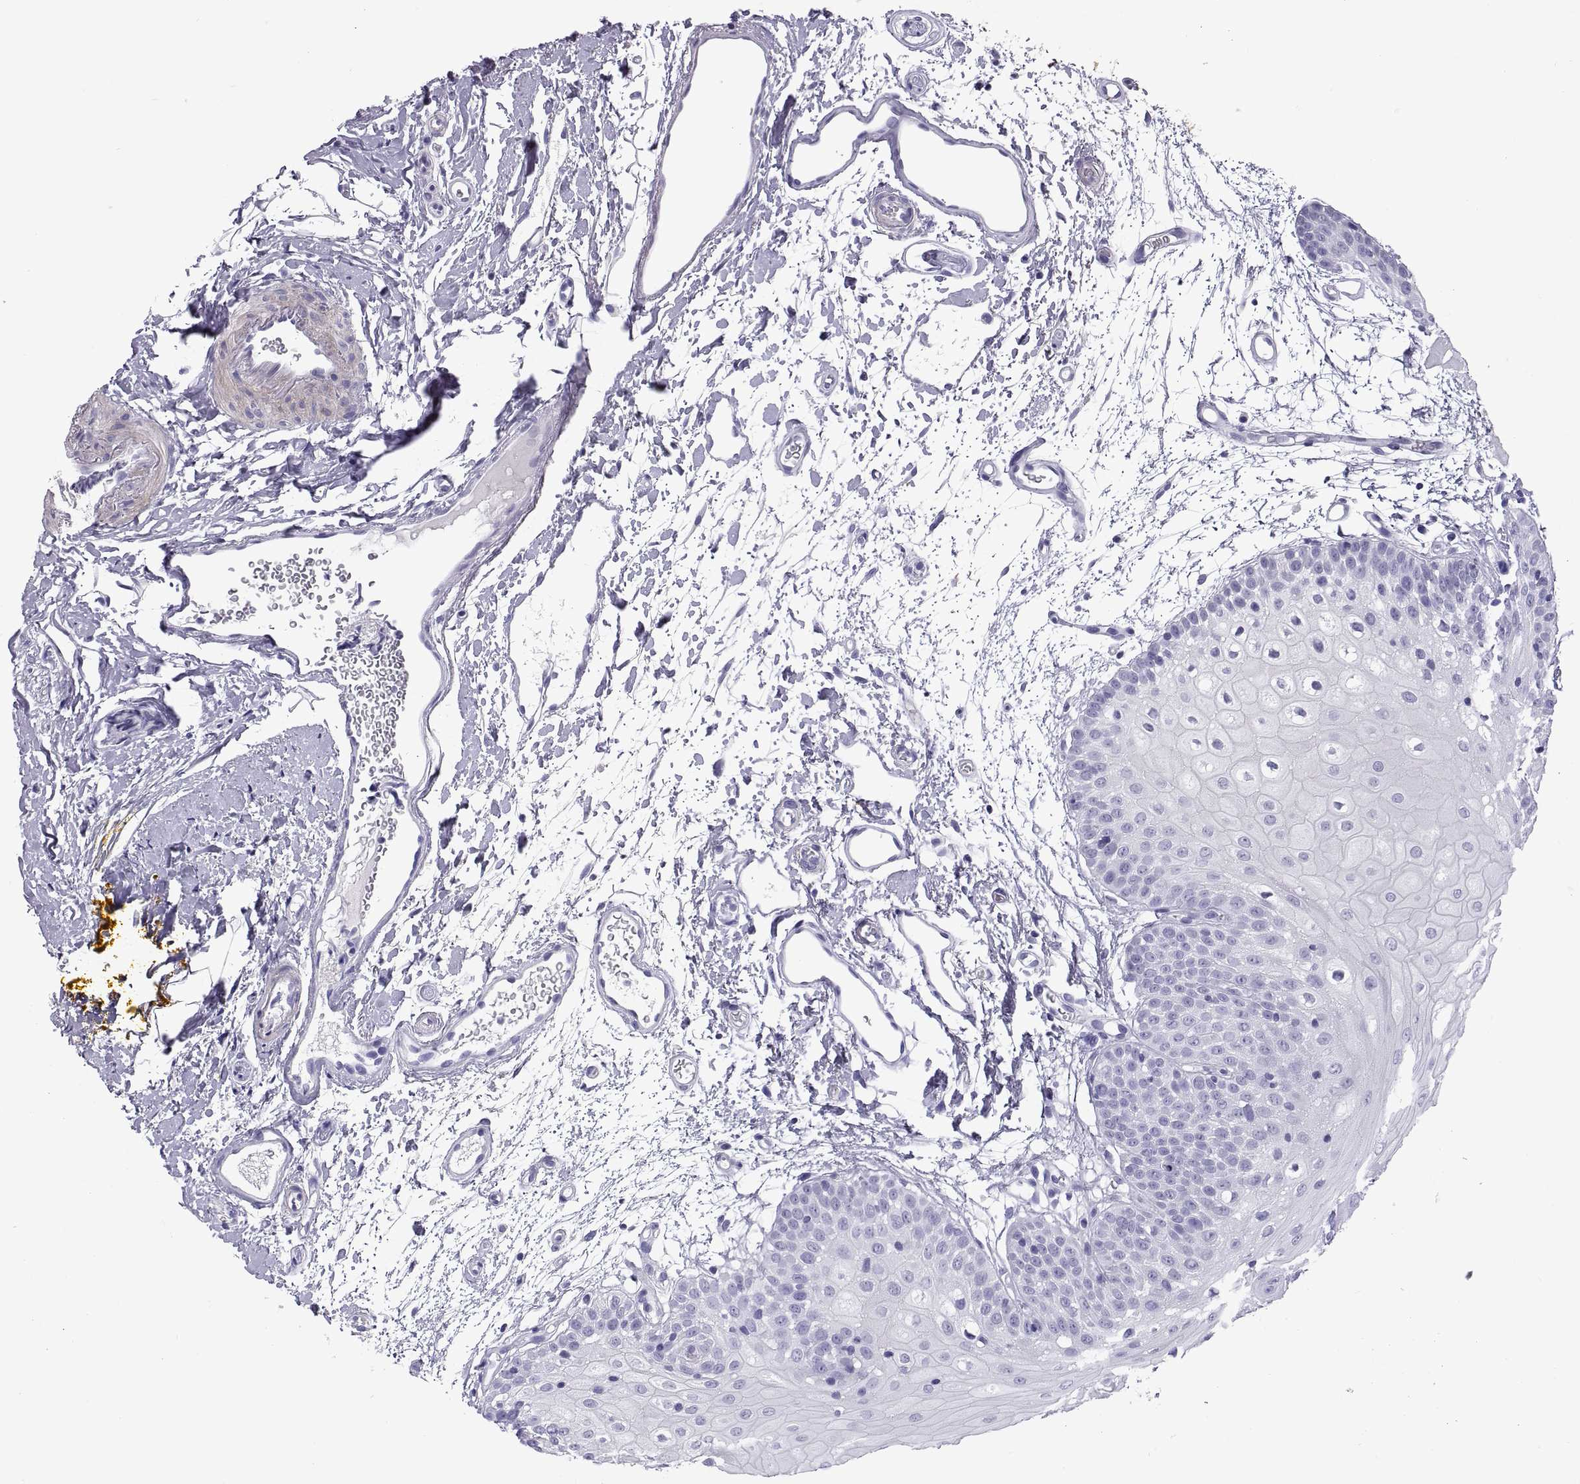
{"staining": {"intensity": "negative", "quantity": "none", "location": "none"}, "tissue": "oral mucosa", "cell_type": "Squamous epithelial cells", "image_type": "normal", "snomed": [{"axis": "morphology", "description": "Normal tissue, NOS"}, {"axis": "morphology", "description": "Squamous cell carcinoma, NOS"}, {"axis": "topography", "description": "Oral tissue"}, {"axis": "topography", "description": "Head-Neck"}], "caption": "Squamous epithelial cells are negative for brown protein staining in normal oral mucosa. Nuclei are stained in blue.", "gene": "RGS20", "patient": {"sex": "female", "age": 75}}